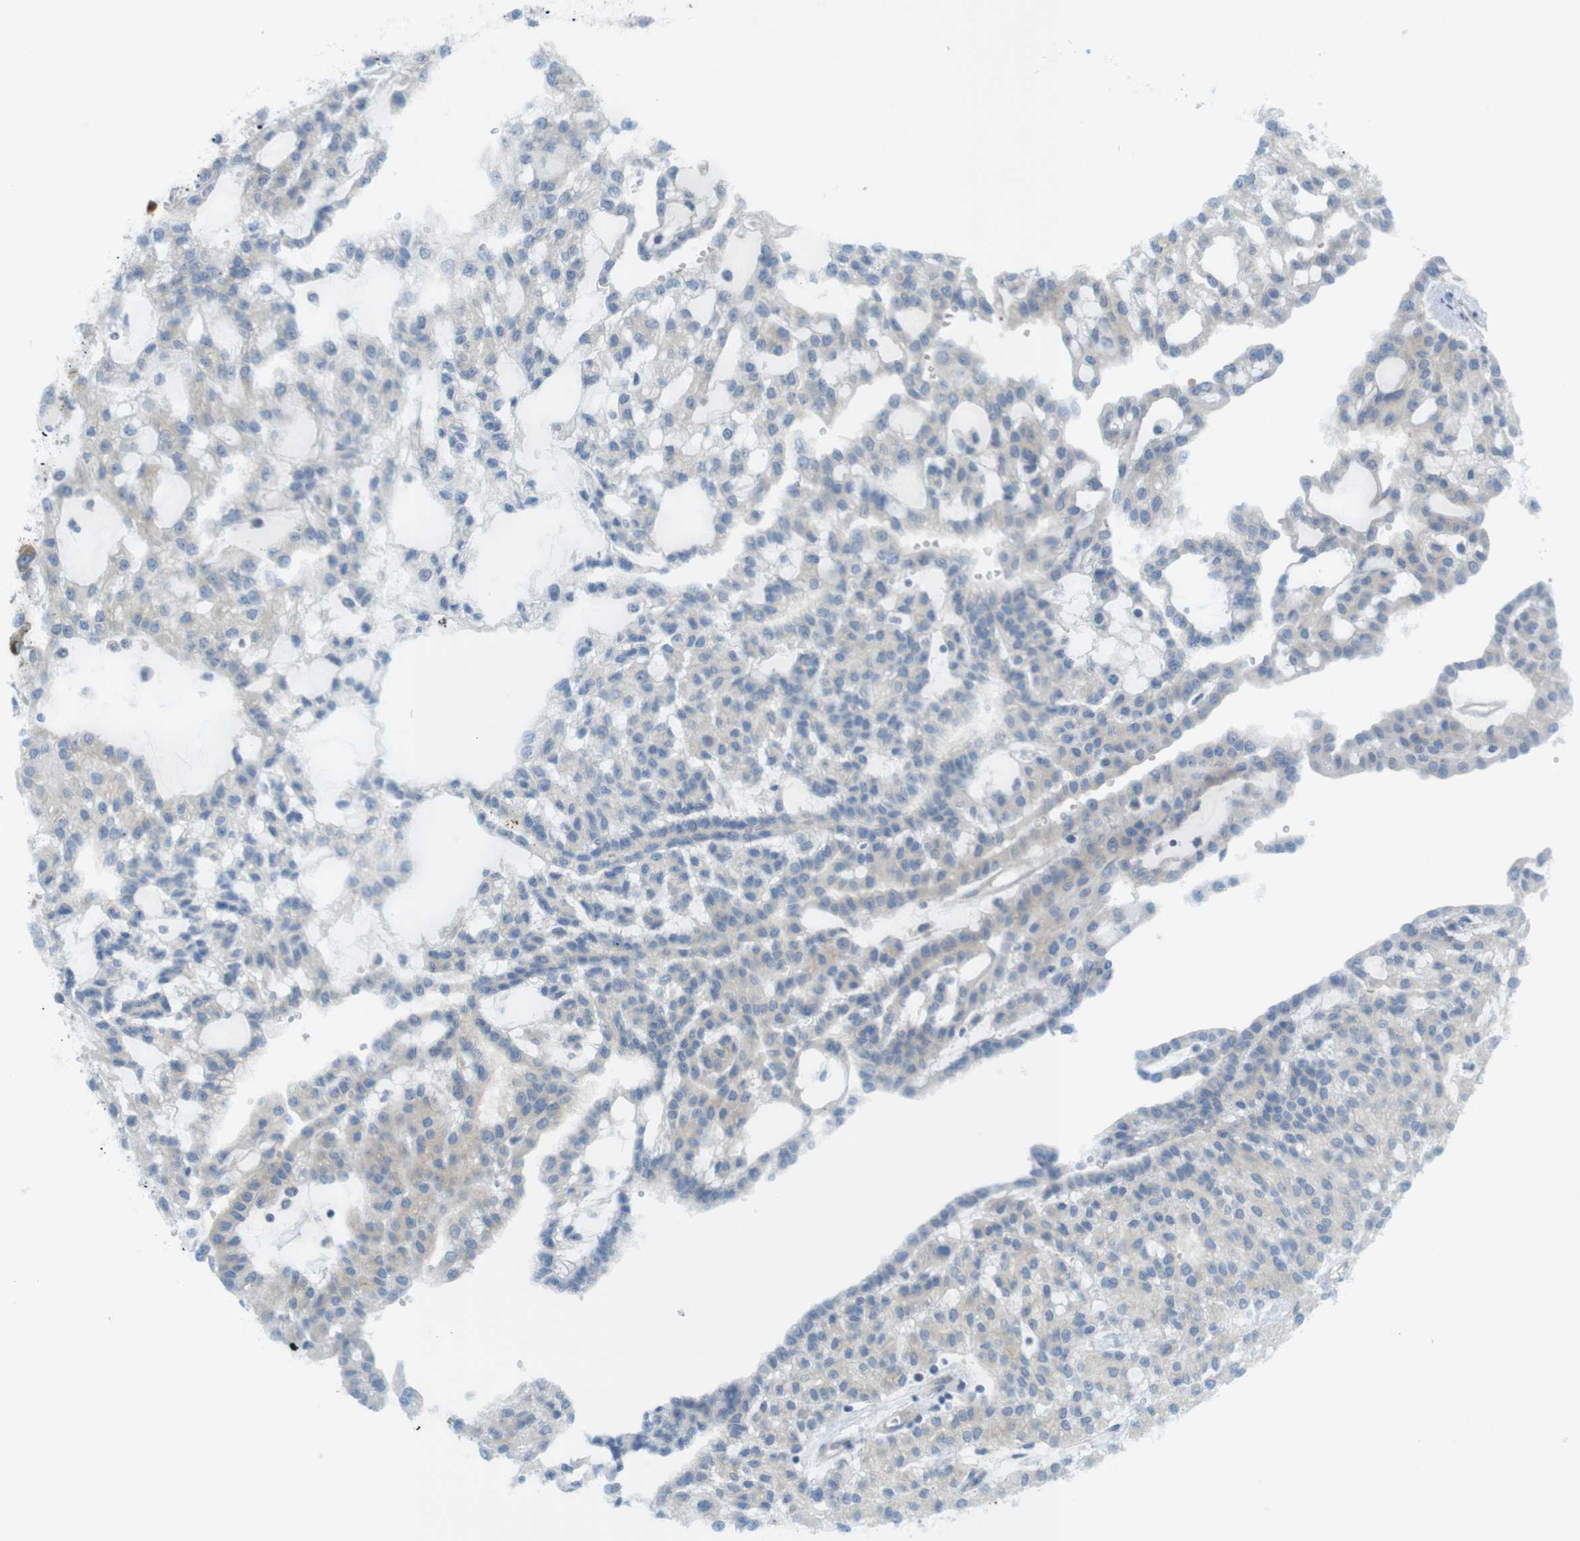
{"staining": {"intensity": "negative", "quantity": "none", "location": "none"}, "tissue": "renal cancer", "cell_type": "Tumor cells", "image_type": "cancer", "snomed": [{"axis": "morphology", "description": "Adenocarcinoma, NOS"}, {"axis": "topography", "description": "Kidney"}], "caption": "An immunohistochemistry (IHC) micrograph of renal cancer (adenocarcinoma) is shown. There is no staining in tumor cells of renal cancer (adenocarcinoma).", "gene": "GJC3", "patient": {"sex": "male", "age": 63}}